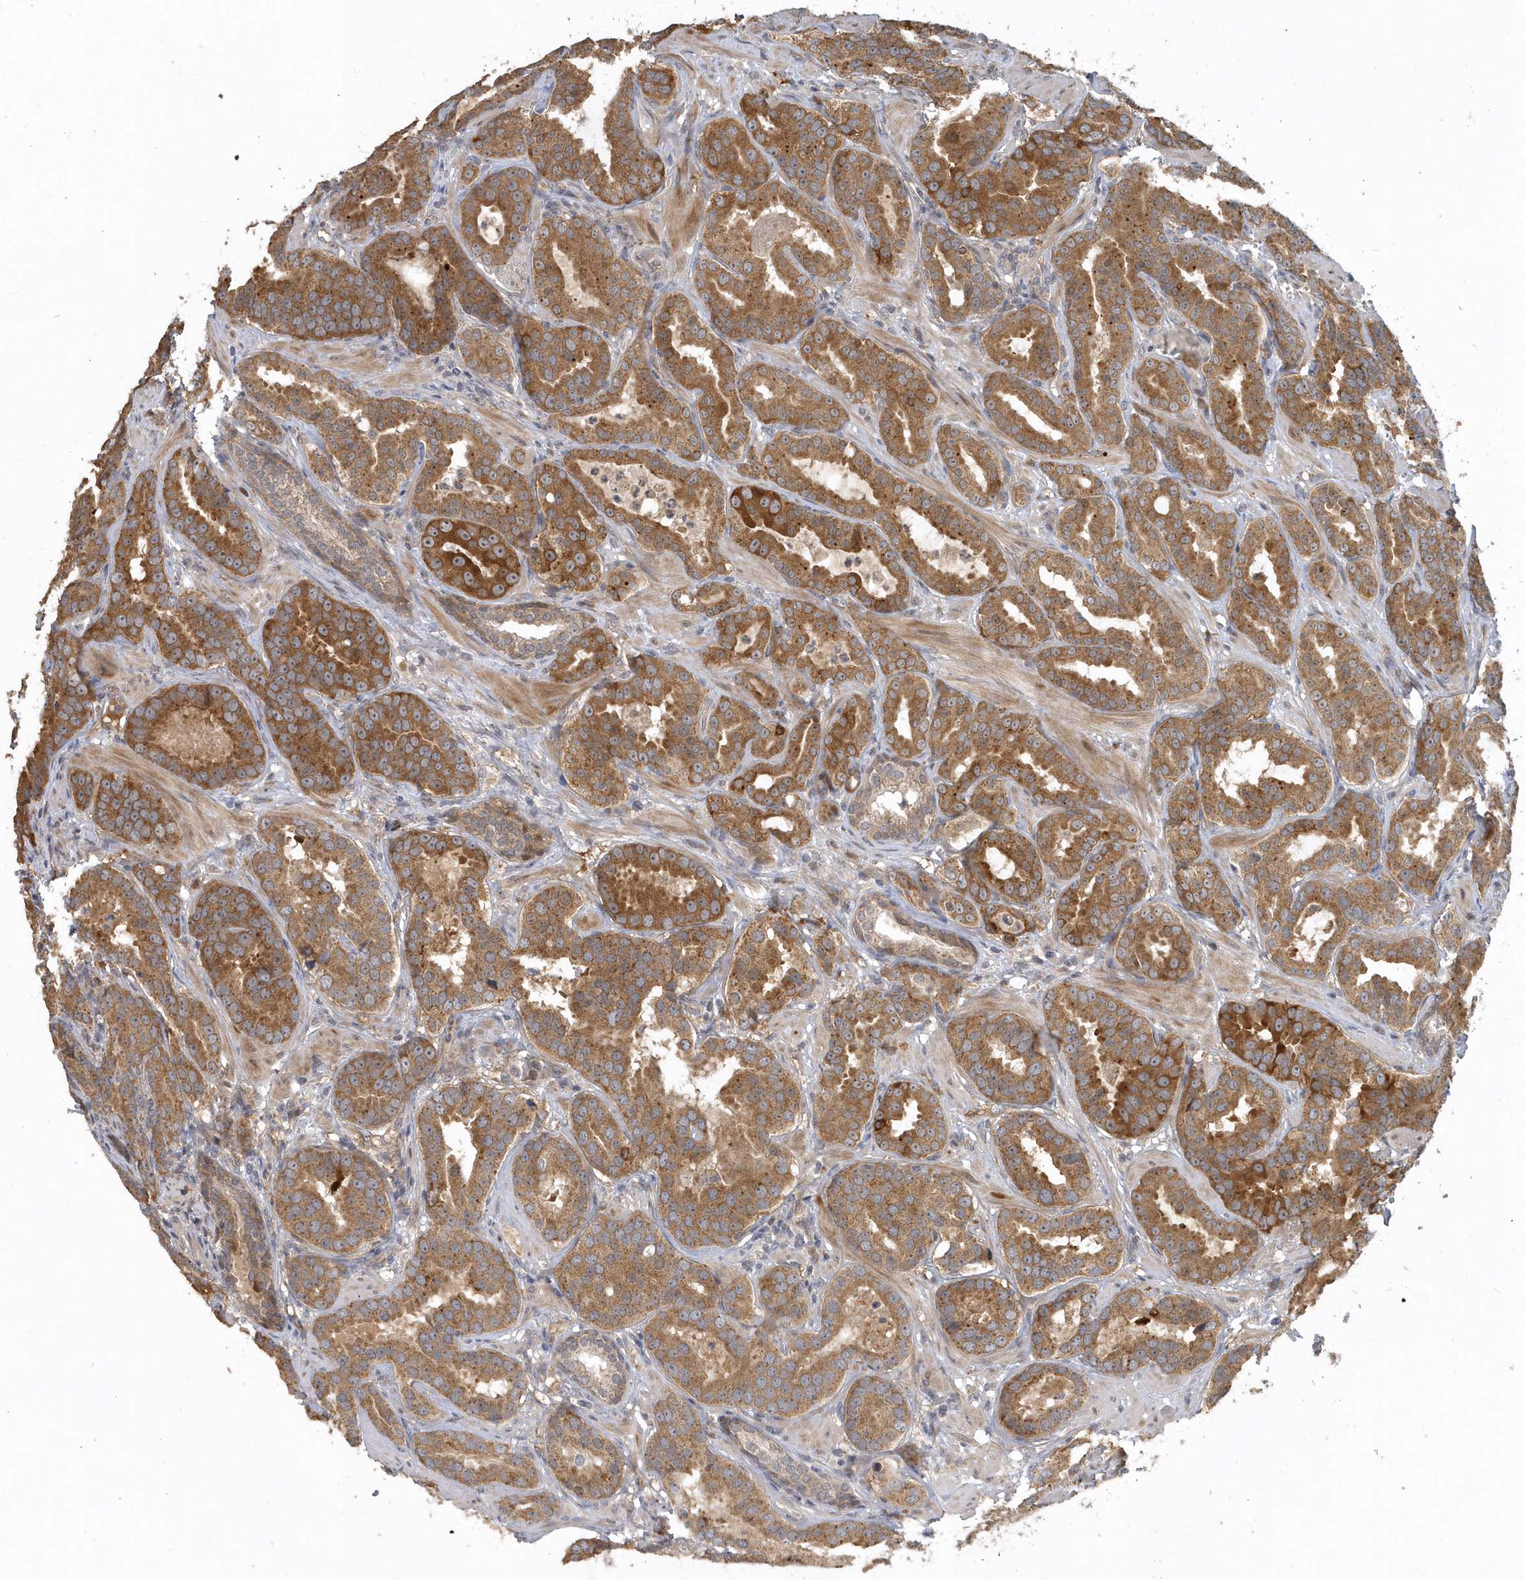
{"staining": {"intensity": "strong", "quantity": ">75%", "location": "cytoplasmic/membranous"}, "tissue": "prostate cancer", "cell_type": "Tumor cells", "image_type": "cancer", "snomed": [{"axis": "morphology", "description": "Adenocarcinoma, Low grade"}, {"axis": "topography", "description": "Prostate"}], "caption": "Adenocarcinoma (low-grade) (prostate) tissue displays strong cytoplasmic/membranous positivity in about >75% of tumor cells, visualized by immunohistochemistry.", "gene": "TRAIP", "patient": {"sex": "male", "age": 59}}